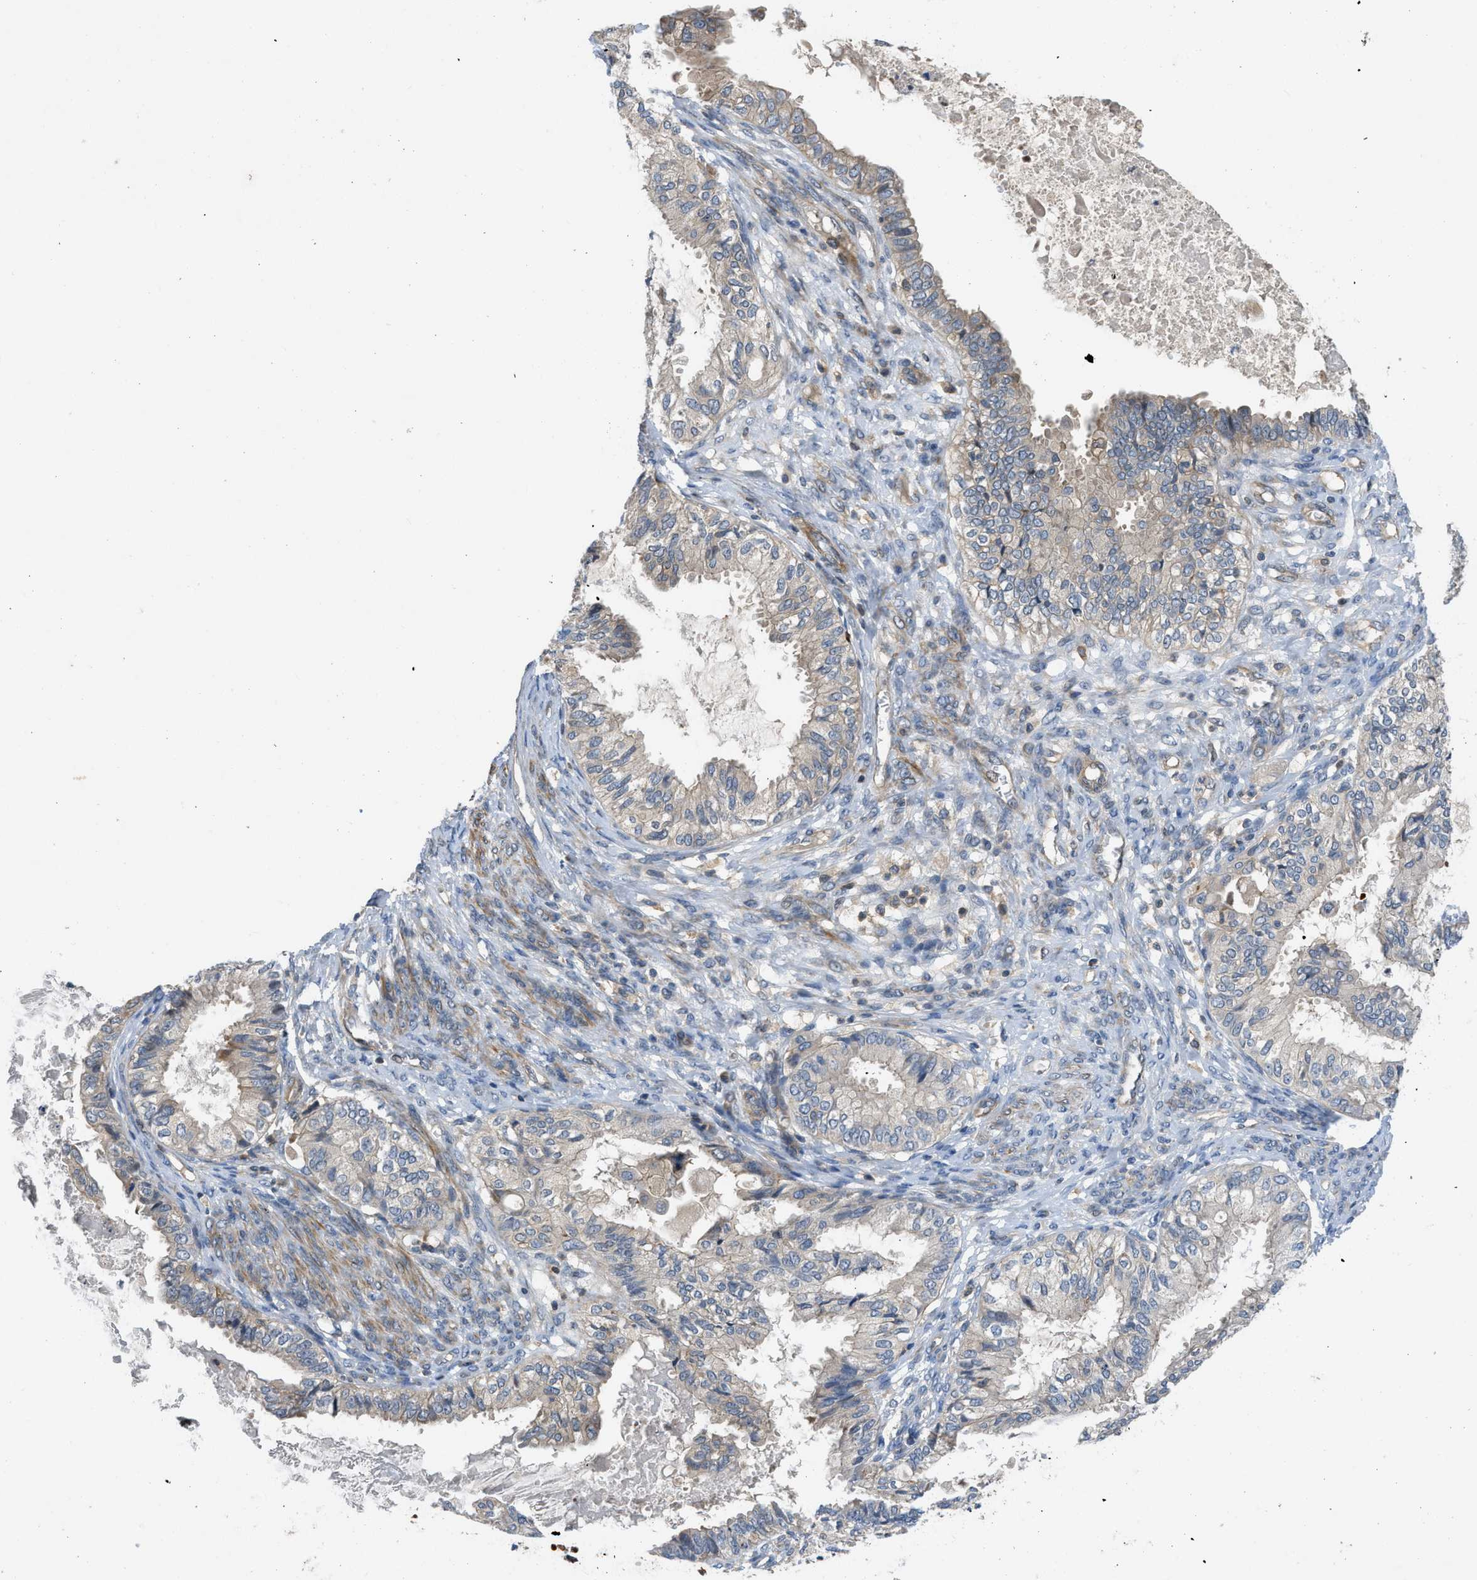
{"staining": {"intensity": "weak", "quantity": "<25%", "location": "cytoplasmic/membranous"}, "tissue": "cervical cancer", "cell_type": "Tumor cells", "image_type": "cancer", "snomed": [{"axis": "morphology", "description": "Normal tissue, NOS"}, {"axis": "morphology", "description": "Adenocarcinoma, NOS"}, {"axis": "topography", "description": "Cervix"}, {"axis": "topography", "description": "Endometrium"}], "caption": "Image shows no protein expression in tumor cells of cervical adenocarcinoma tissue.", "gene": "GPR31", "patient": {"sex": "female", "age": 86}}